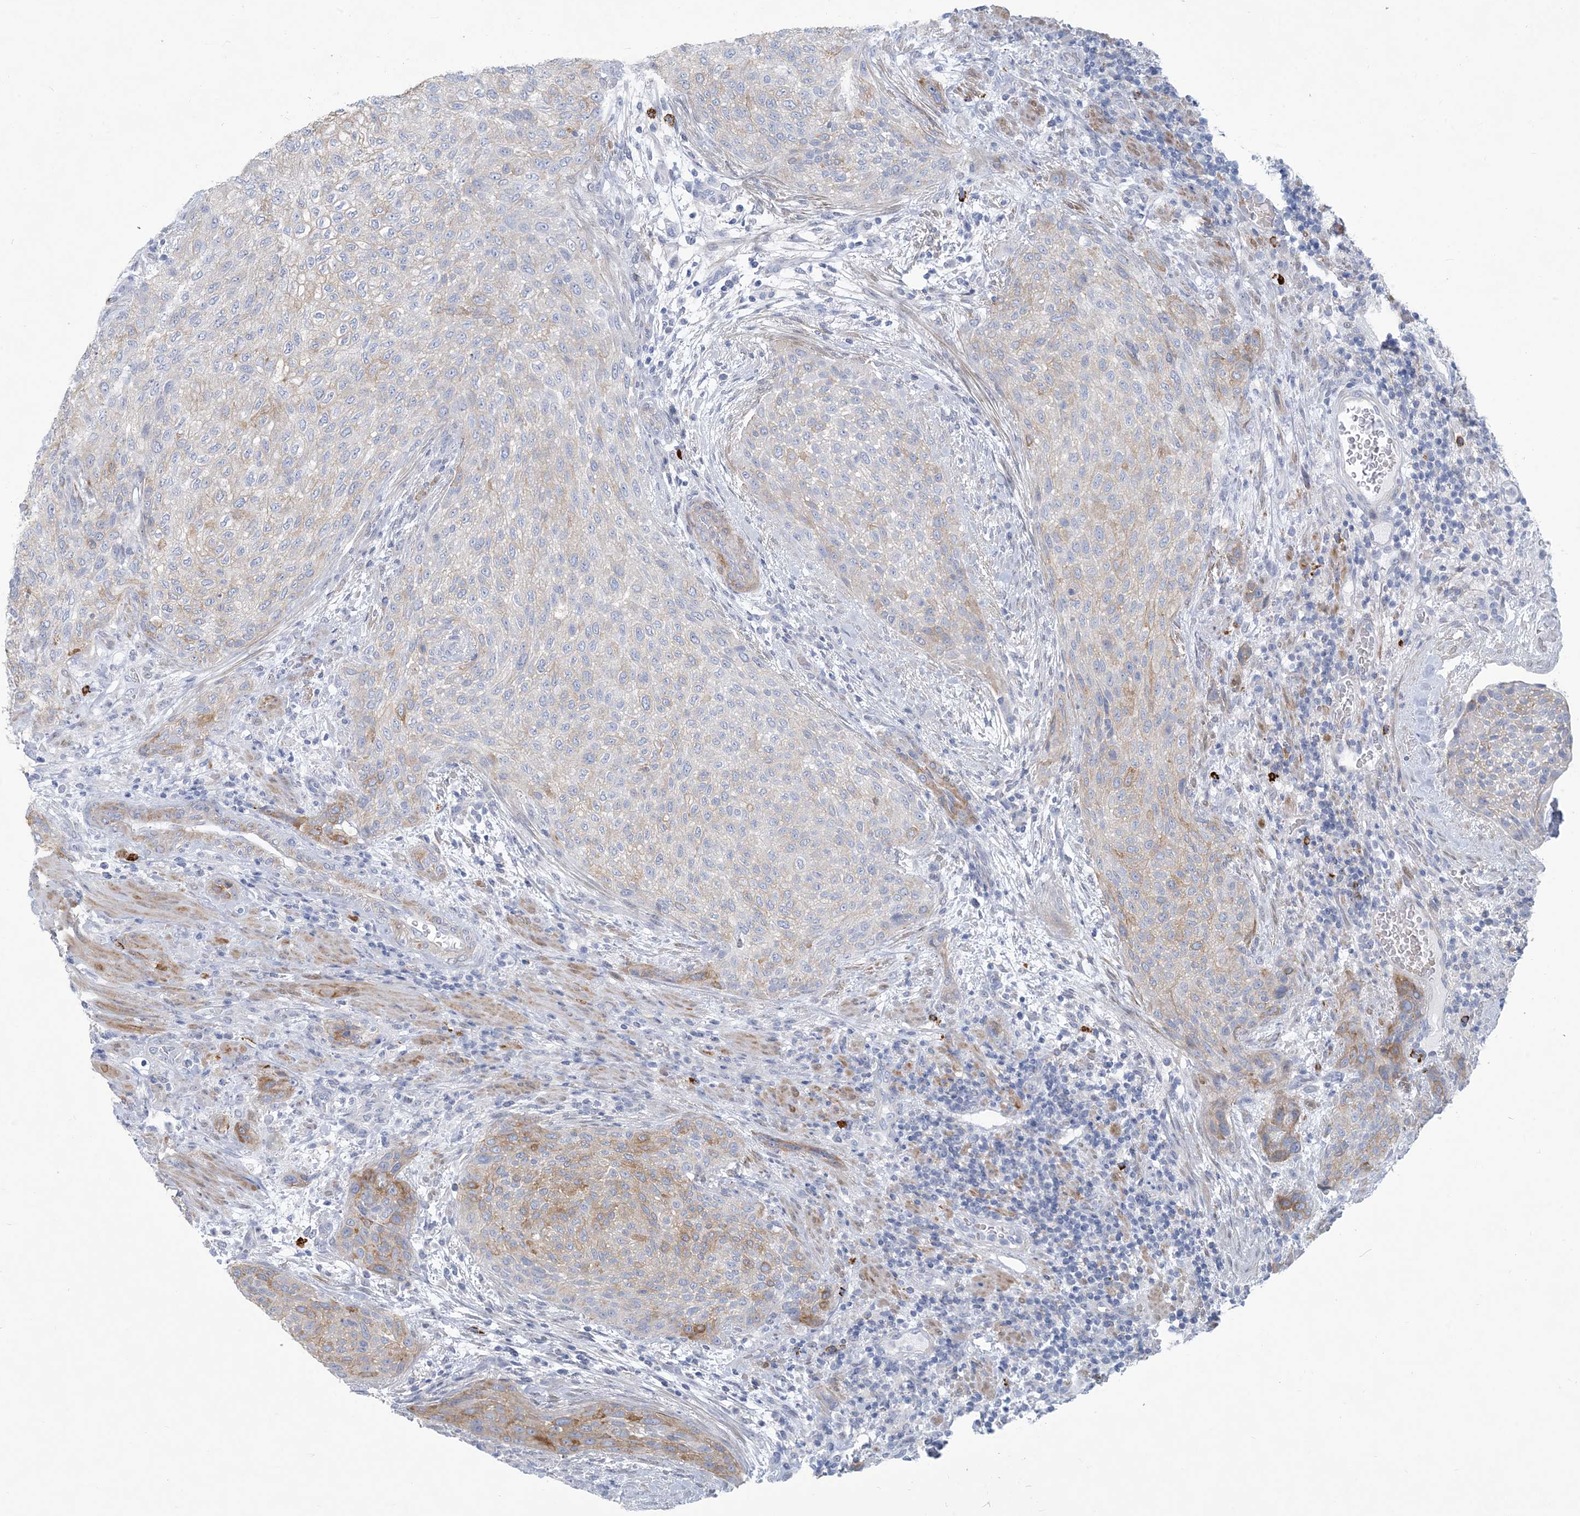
{"staining": {"intensity": "moderate", "quantity": "<25%", "location": "cytoplasmic/membranous"}, "tissue": "urothelial cancer", "cell_type": "Tumor cells", "image_type": "cancer", "snomed": [{"axis": "morphology", "description": "Urothelial carcinoma, High grade"}, {"axis": "topography", "description": "Urinary bladder"}], "caption": "Immunohistochemistry histopathology image of neoplastic tissue: human urothelial carcinoma (high-grade) stained using IHC displays low levels of moderate protein expression localized specifically in the cytoplasmic/membranous of tumor cells, appearing as a cytoplasmic/membranous brown color.", "gene": "MOXD1", "patient": {"sex": "male", "age": 35}}